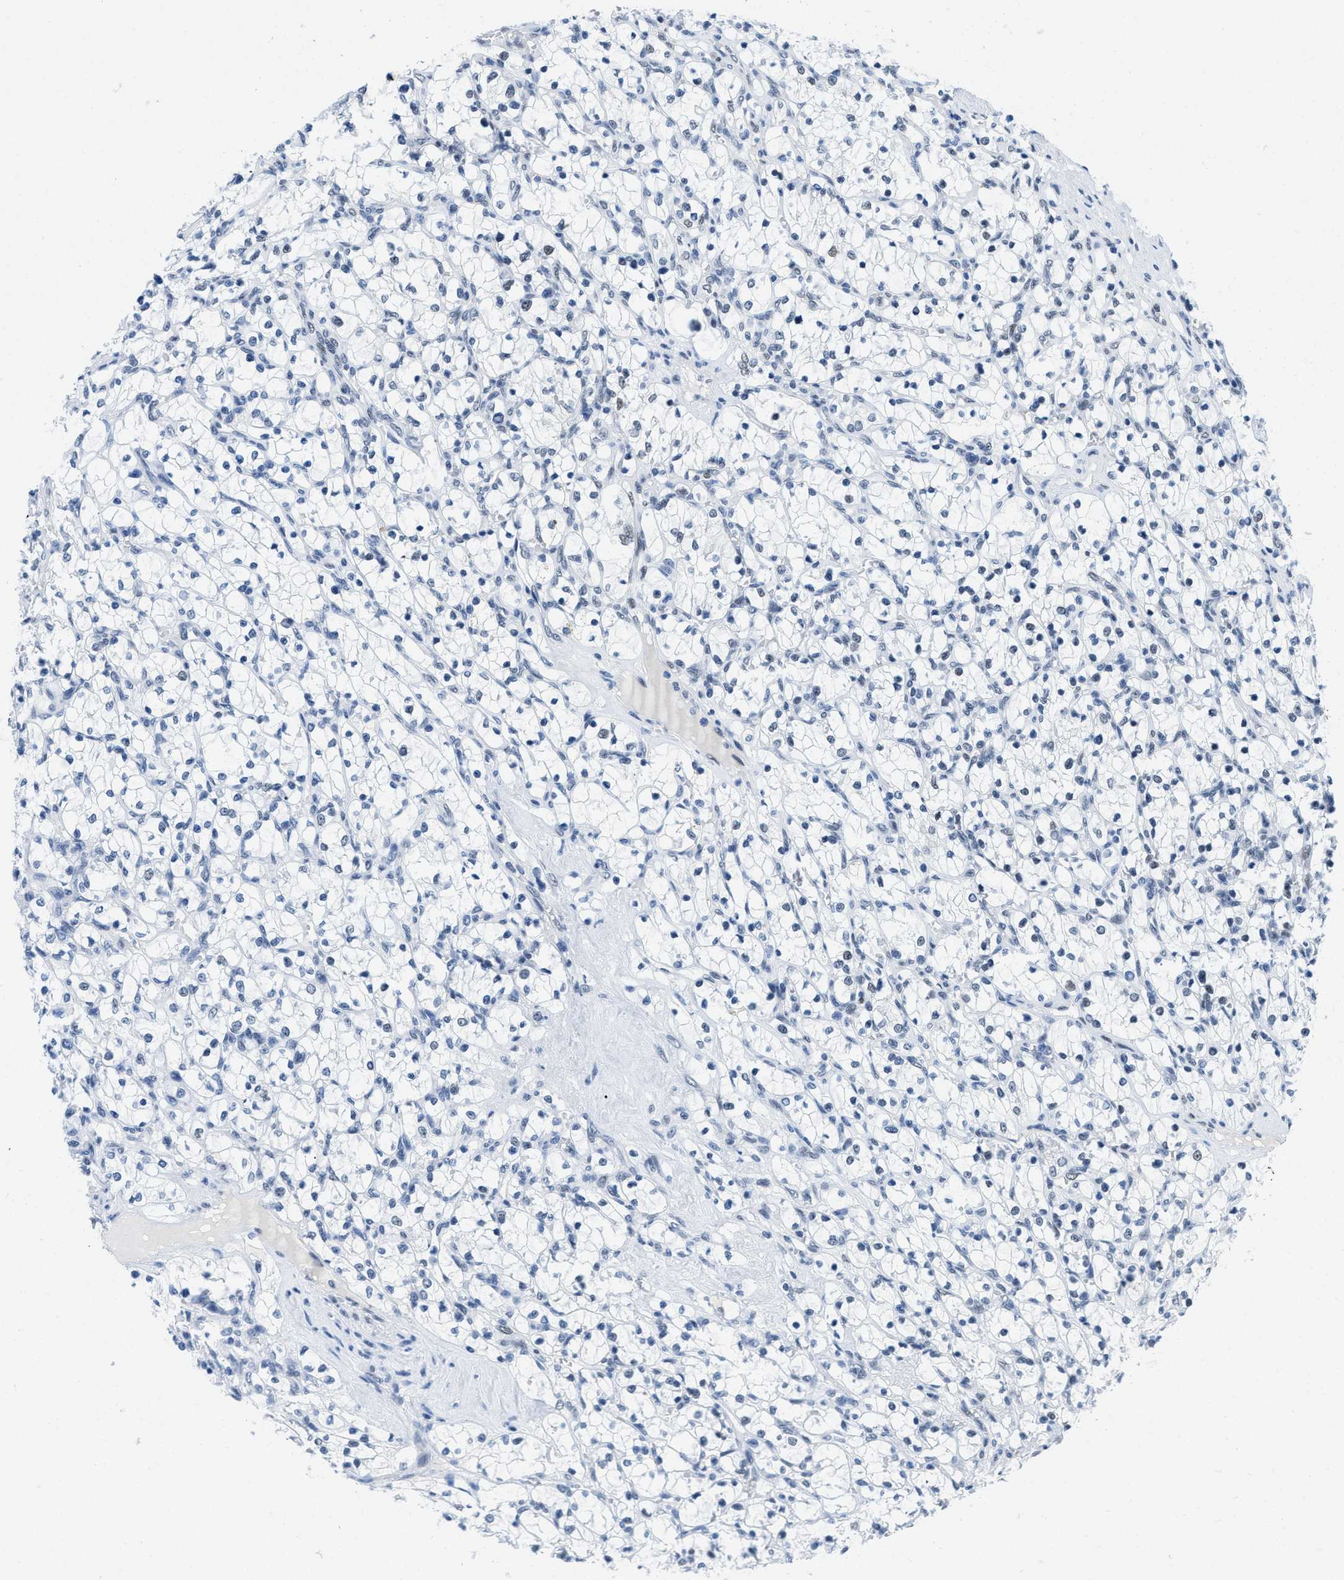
{"staining": {"intensity": "weak", "quantity": "<25%", "location": "nuclear"}, "tissue": "renal cancer", "cell_type": "Tumor cells", "image_type": "cancer", "snomed": [{"axis": "morphology", "description": "Adenocarcinoma, NOS"}, {"axis": "topography", "description": "Kidney"}], "caption": "Immunohistochemistry photomicrograph of neoplastic tissue: renal adenocarcinoma stained with DAB (3,3'-diaminobenzidine) exhibits no significant protein staining in tumor cells.", "gene": "SMARCAD1", "patient": {"sex": "female", "age": 69}}